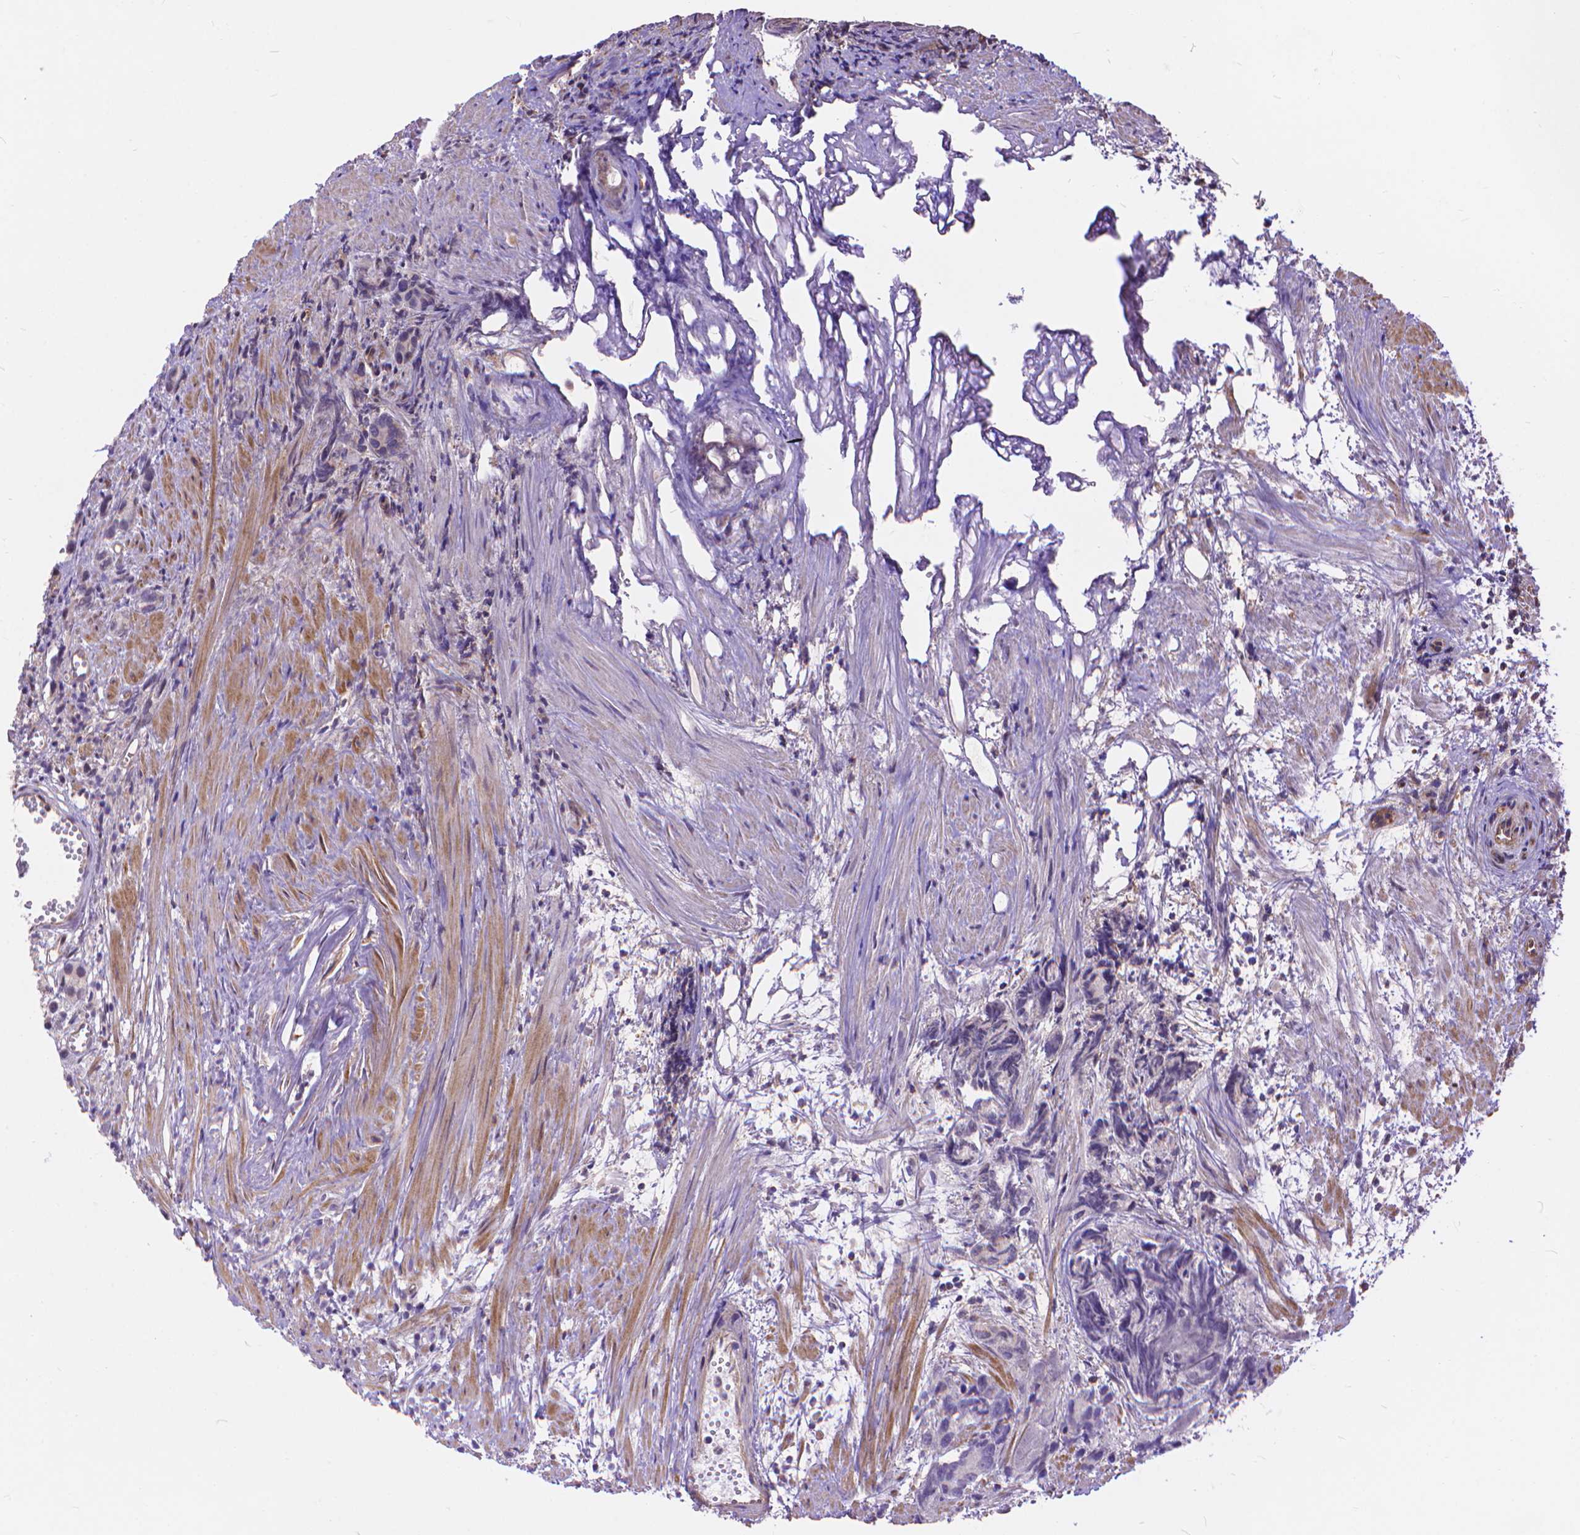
{"staining": {"intensity": "negative", "quantity": "none", "location": "none"}, "tissue": "prostate cancer", "cell_type": "Tumor cells", "image_type": "cancer", "snomed": [{"axis": "morphology", "description": "Adenocarcinoma, High grade"}, {"axis": "topography", "description": "Prostate"}], "caption": "Tumor cells are negative for brown protein staining in prostate cancer (adenocarcinoma (high-grade)).", "gene": "TMEM135", "patient": {"sex": "male", "age": 77}}